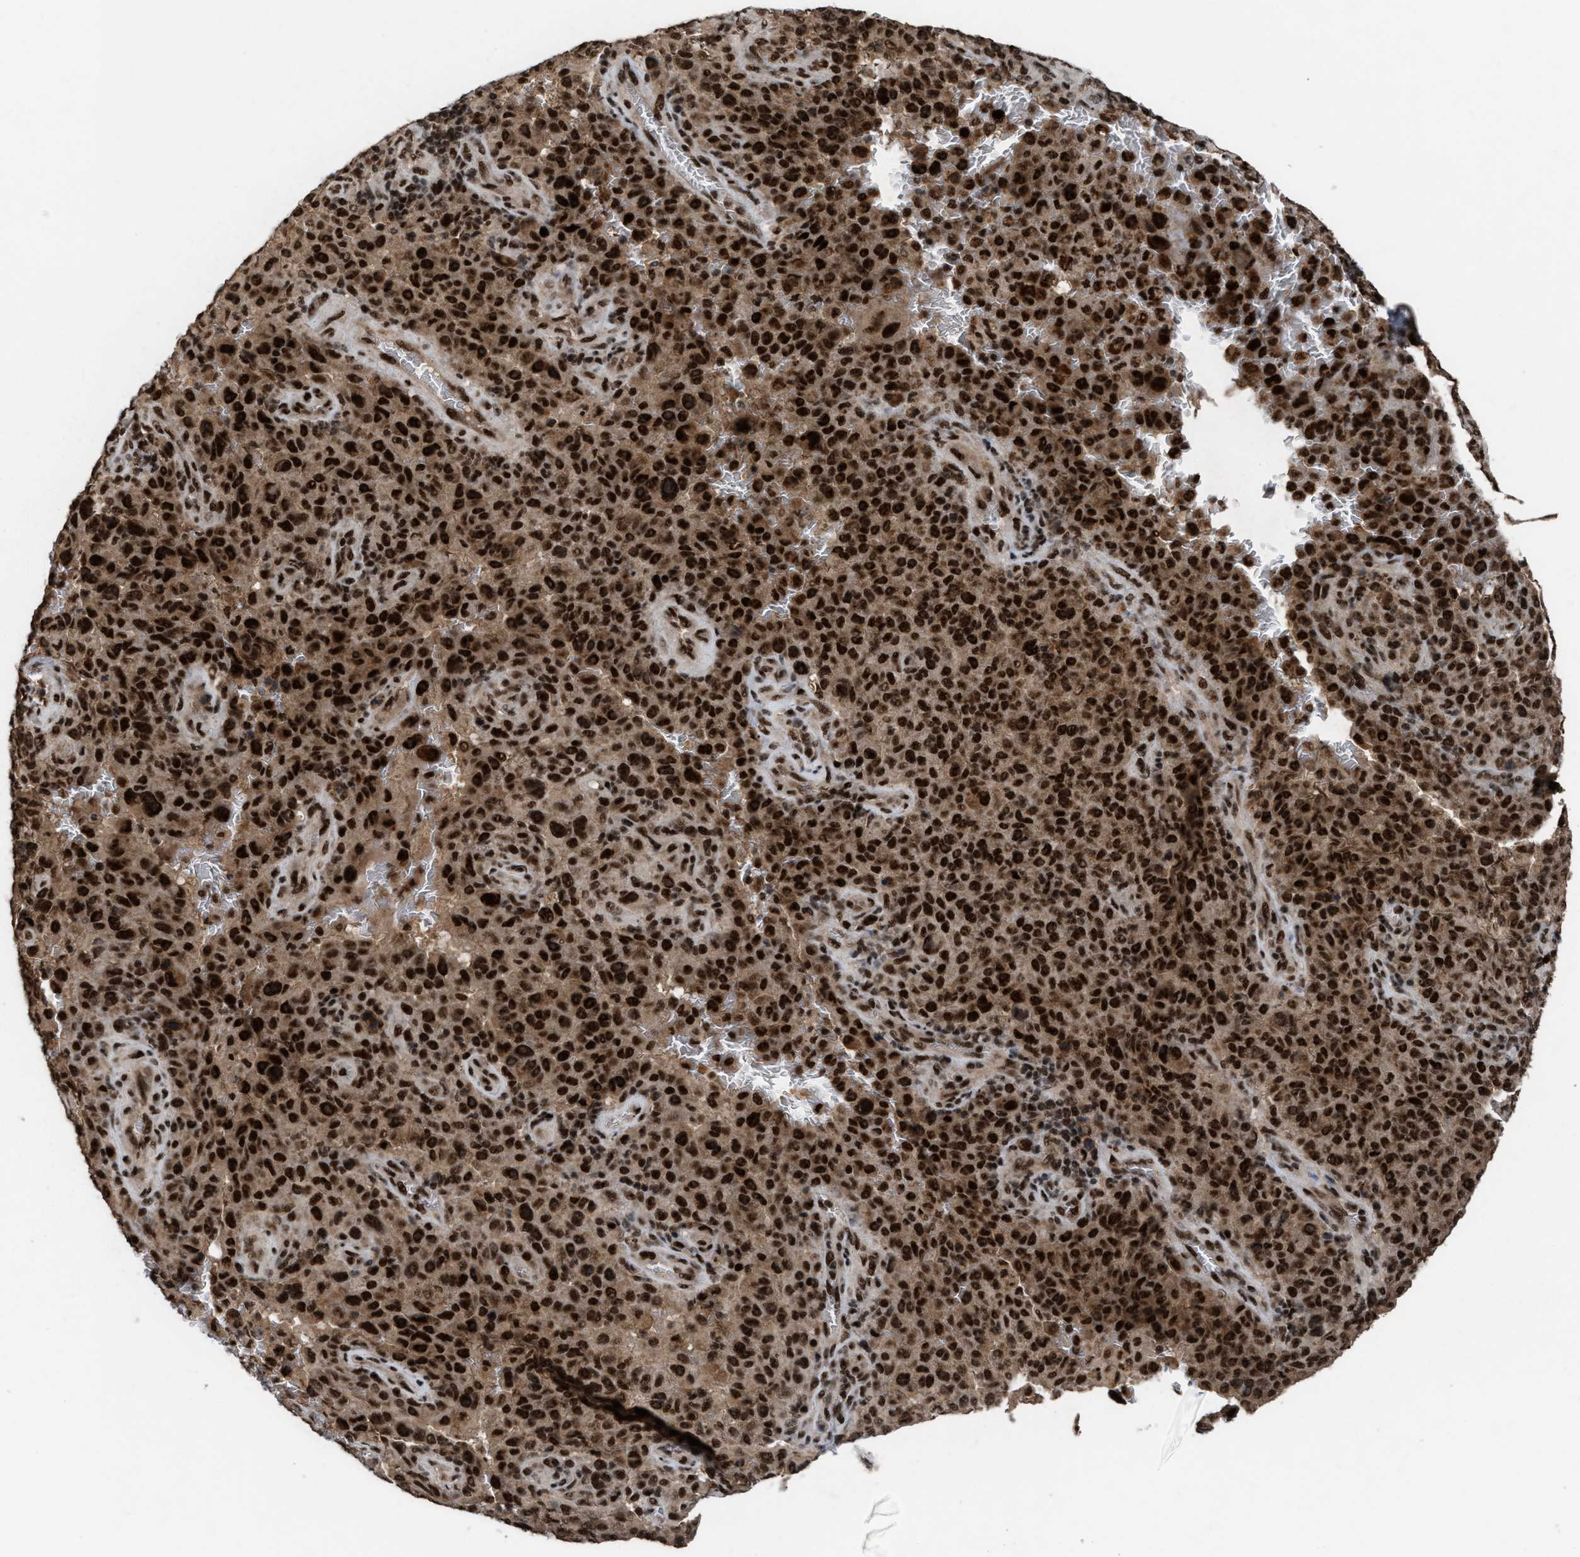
{"staining": {"intensity": "strong", "quantity": ">75%", "location": "cytoplasmic/membranous,nuclear"}, "tissue": "melanoma", "cell_type": "Tumor cells", "image_type": "cancer", "snomed": [{"axis": "morphology", "description": "Malignant melanoma, NOS"}, {"axis": "topography", "description": "Skin"}], "caption": "The immunohistochemical stain highlights strong cytoplasmic/membranous and nuclear staining in tumor cells of melanoma tissue.", "gene": "PRPF4", "patient": {"sex": "female", "age": 82}}